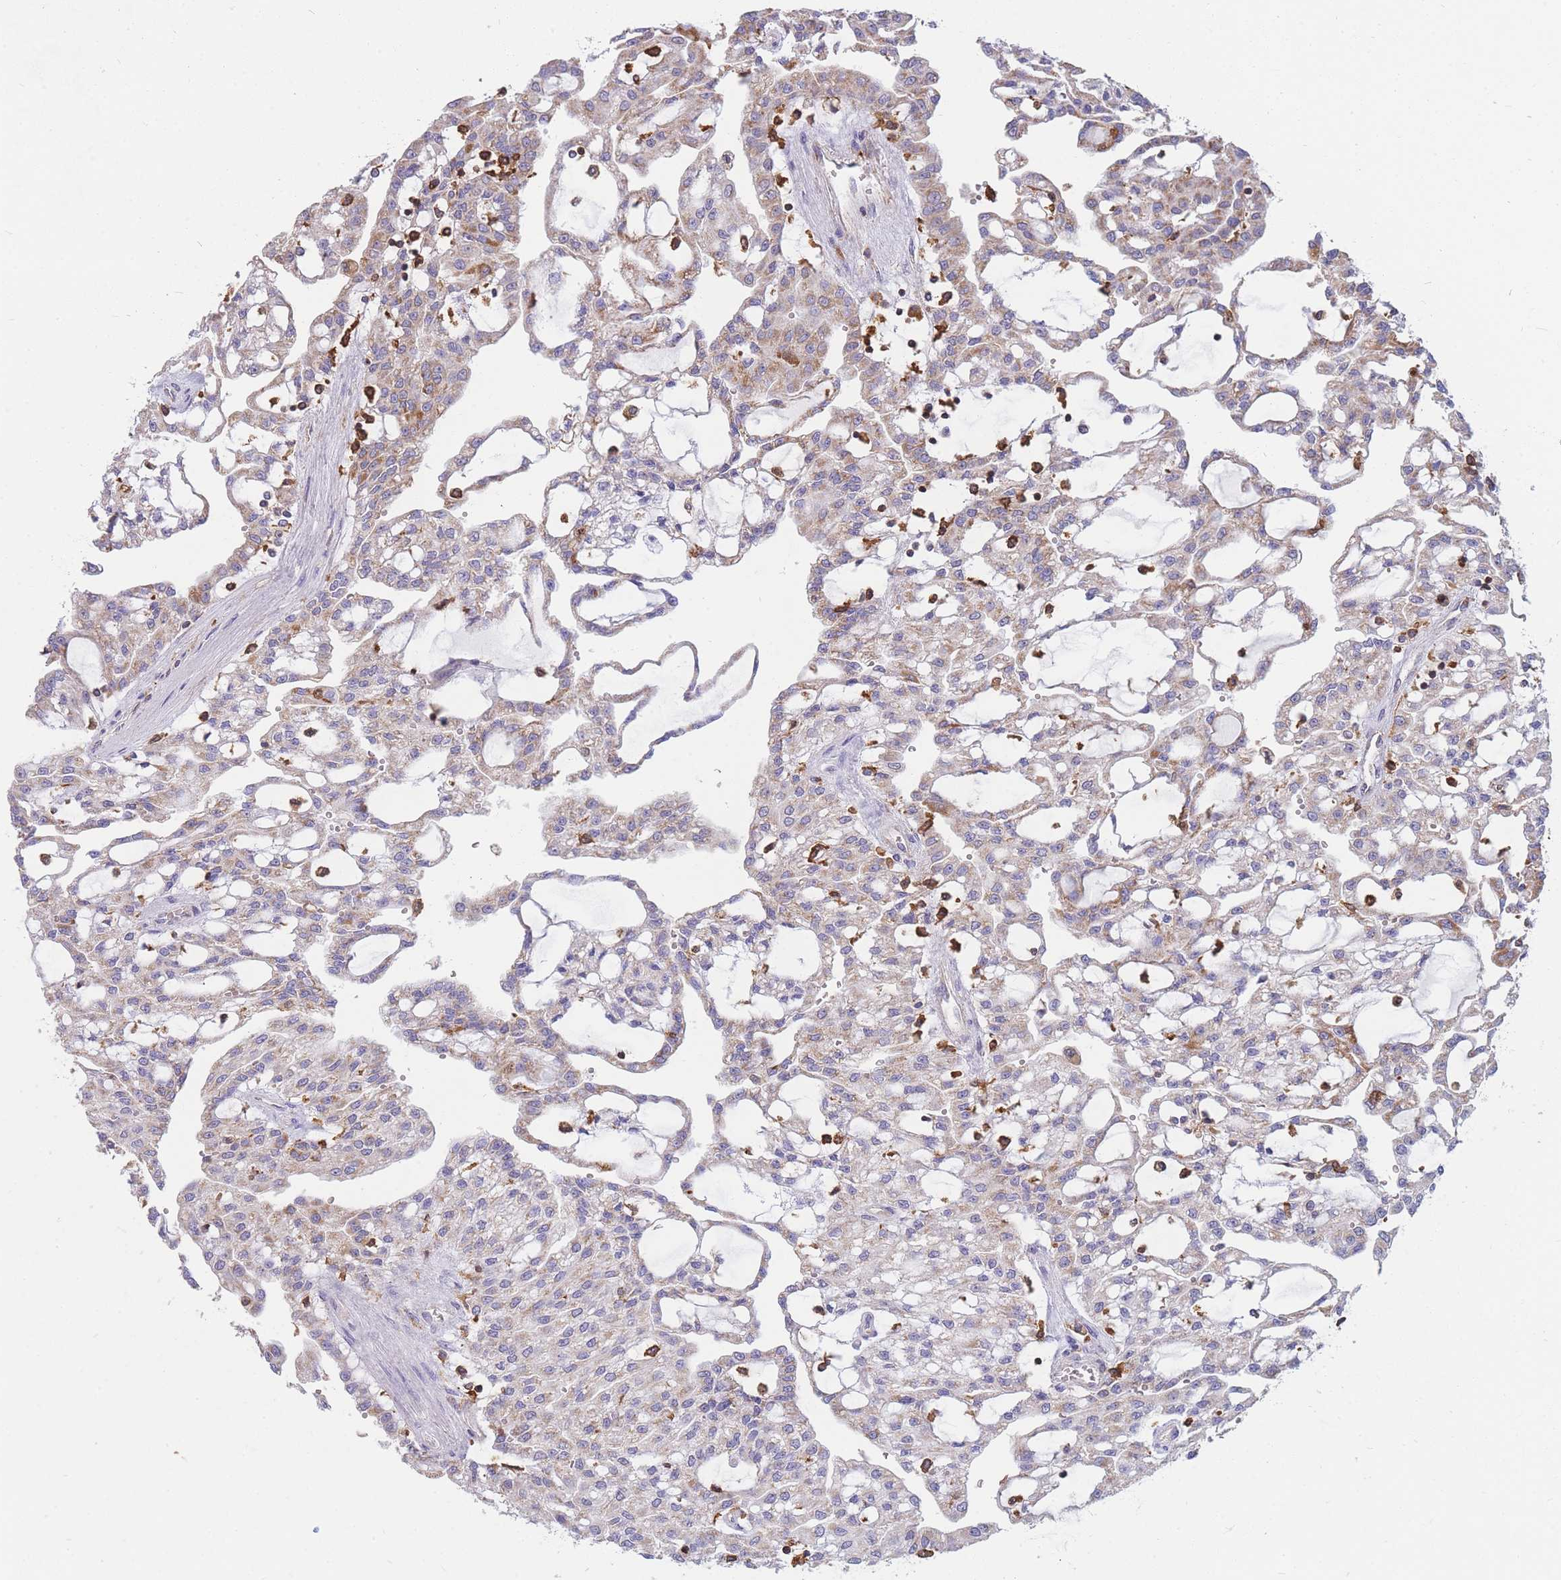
{"staining": {"intensity": "weak", "quantity": "<25%", "location": "cytoplasmic/membranous"}, "tissue": "renal cancer", "cell_type": "Tumor cells", "image_type": "cancer", "snomed": [{"axis": "morphology", "description": "Adenocarcinoma, NOS"}, {"axis": "topography", "description": "Kidney"}], "caption": "This photomicrograph is of renal cancer stained with IHC to label a protein in brown with the nuclei are counter-stained blue. There is no positivity in tumor cells. The staining is performed using DAB (3,3'-diaminobenzidine) brown chromogen with nuclei counter-stained in using hematoxylin.", "gene": "MRPL54", "patient": {"sex": "male", "age": 63}}